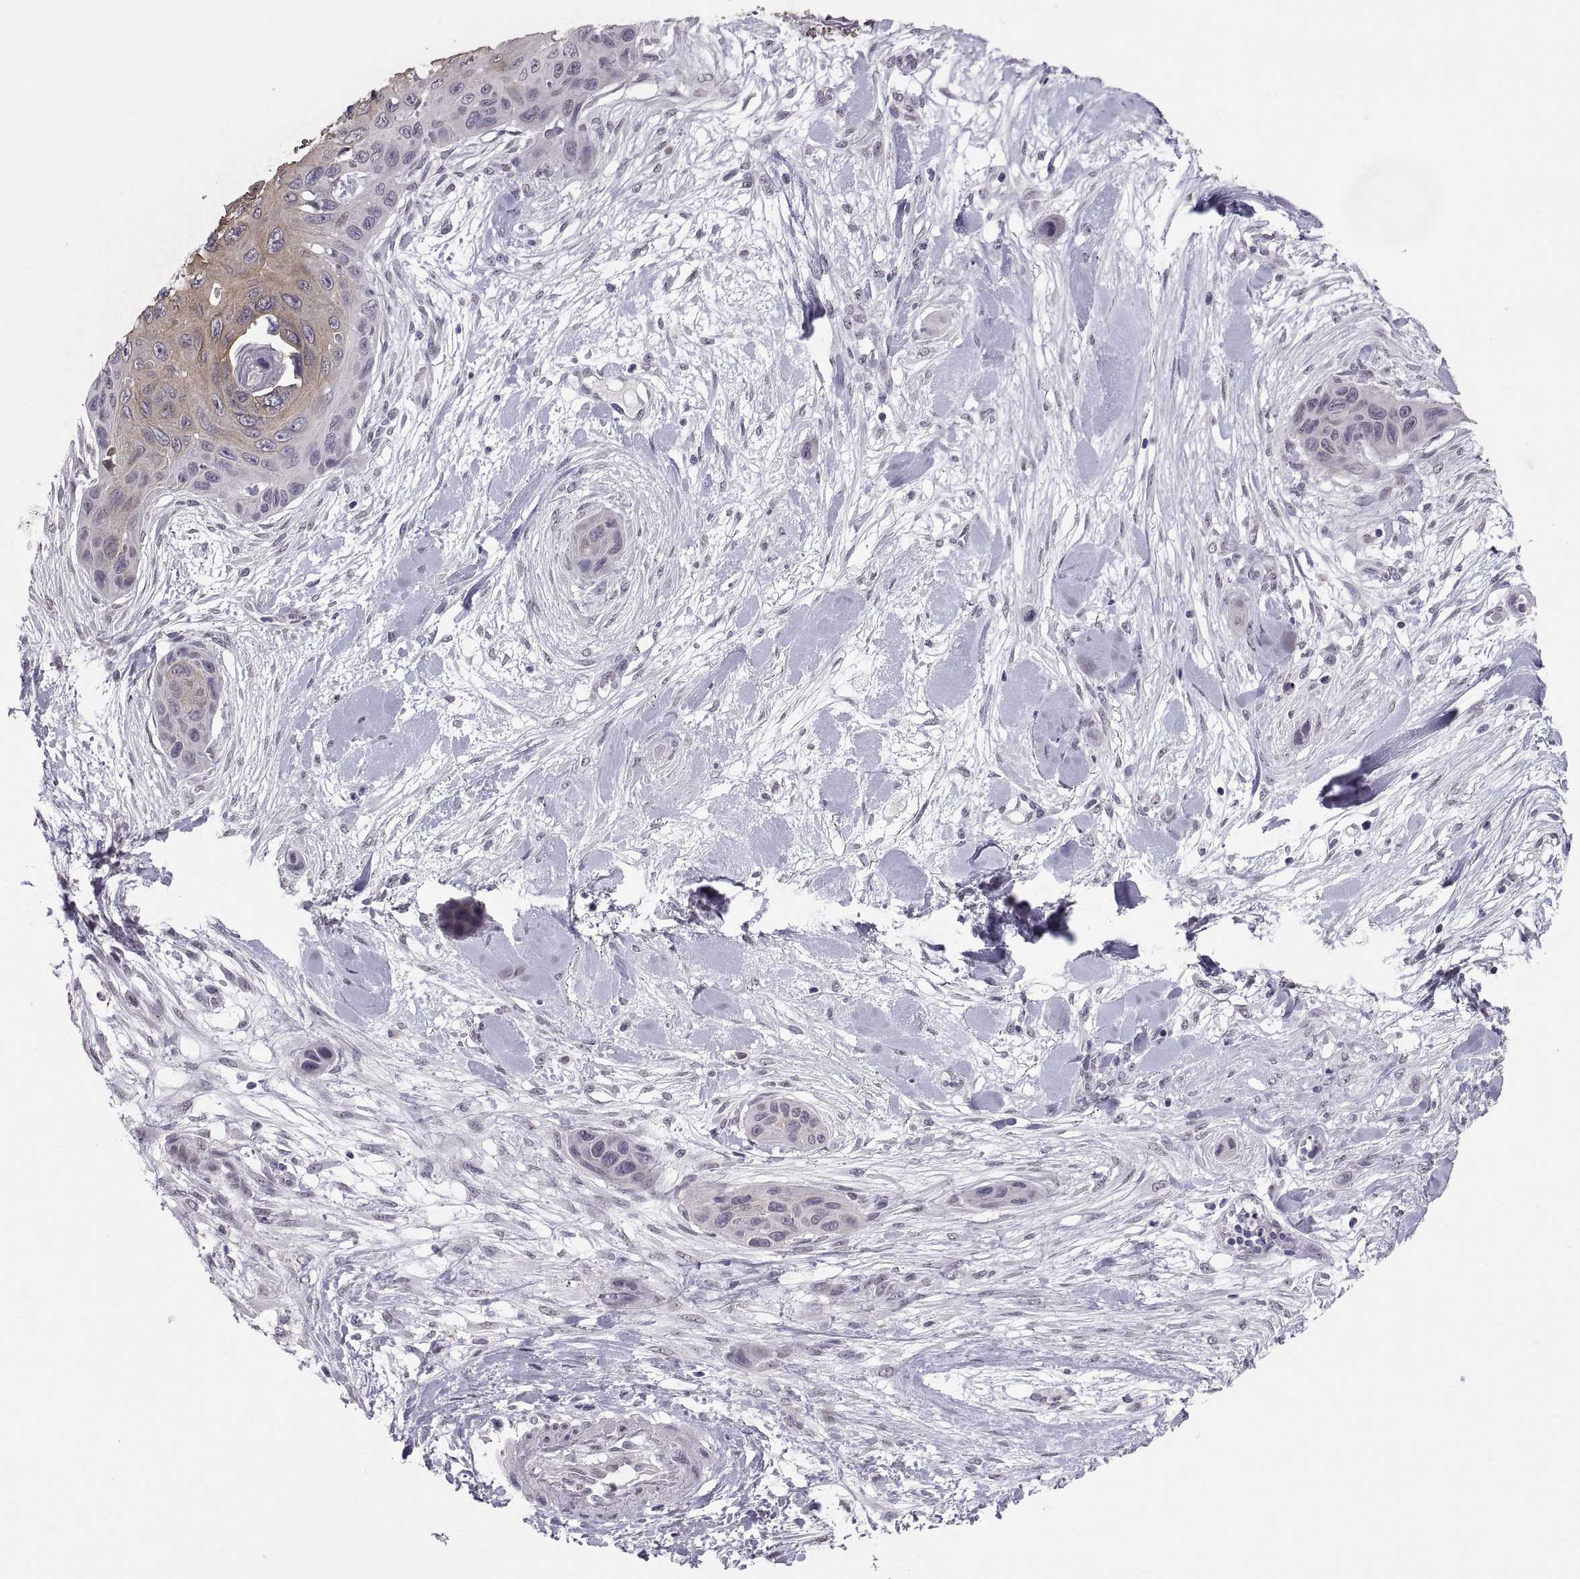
{"staining": {"intensity": "weak", "quantity": ">75%", "location": "cytoplasmic/membranous"}, "tissue": "skin cancer", "cell_type": "Tumor cells", "image_type": "cancer", "snomed": [{"axis": "morphology", "description": "Squamous cell carcinoma, NOS"}, {"axis": "topography", "description": "Skin"}], "caption": "A photomicrograph showing weak cytoplasmic/membranous positivity in approximately >75% of tumor cells in skin cancer (squamous cell carcinoma), as visualized by brown immunohistochemical staining.", "gene": "KRT77", "patient": {"sex": "male", "age": 82}}